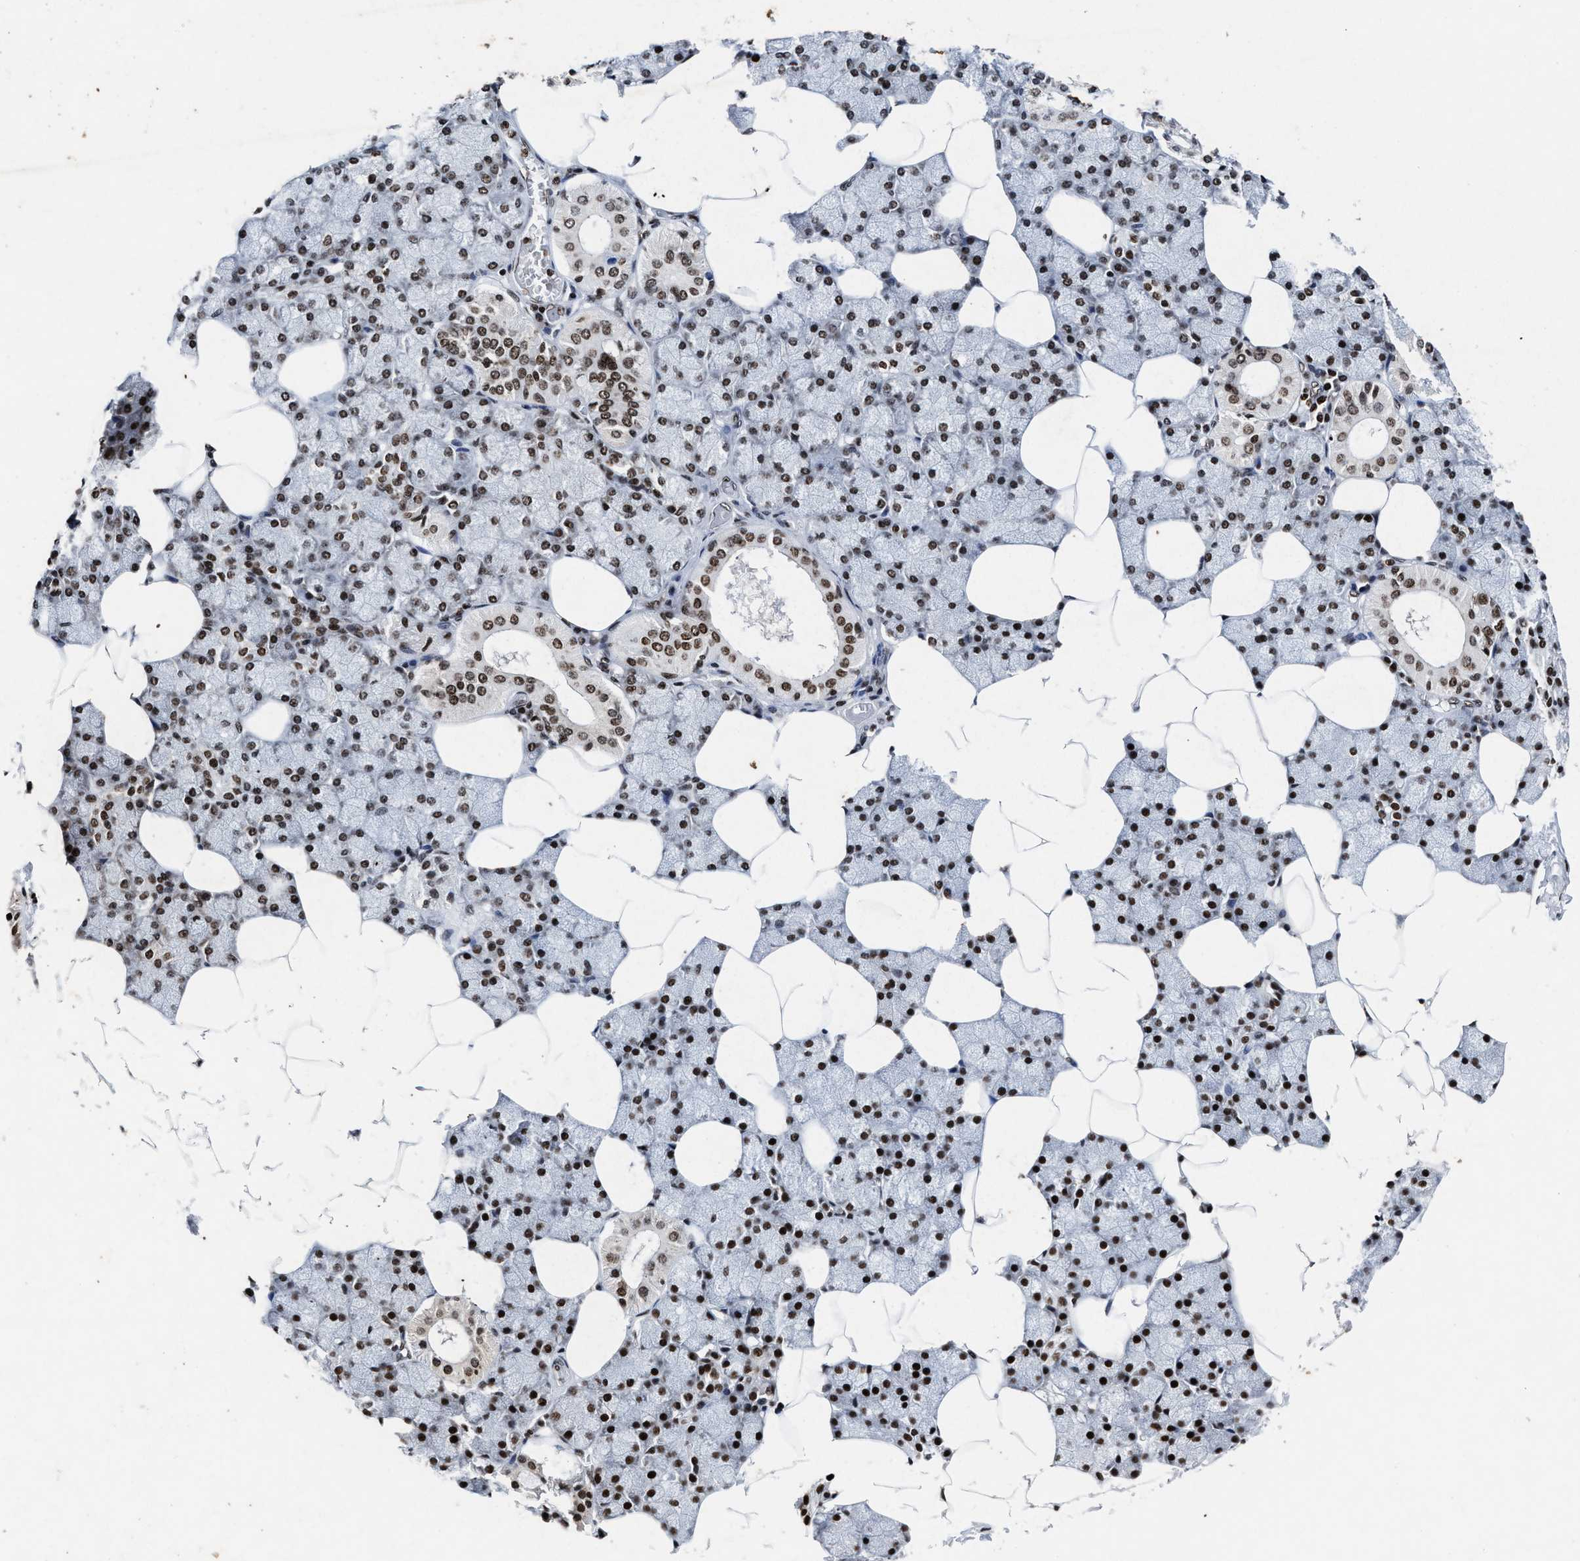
{"staining": {"intensity": "strong", "quantity": ">75%", "location": "nuclear"}, "tissue": "salivary gland", "cell_type": "Glandular cells", "image_type": "normal", "snomed": [{"axis": "morphology", "description": "Normal tissue, NOS"}, {"axis": "topography", "description": "Salivary gland"}], "caption": "Salivary gland stained for a protein exhibits strong nuclear positivity in glandular cells. The staining is performed using DAB (3,3'-diaminobenzidine) brown chromogen to label protein expression. The nuclei are counter-stained blue using hematoxylin.", "gene": "ALYREF", "patient": {"sex": "male", "age": 62}}